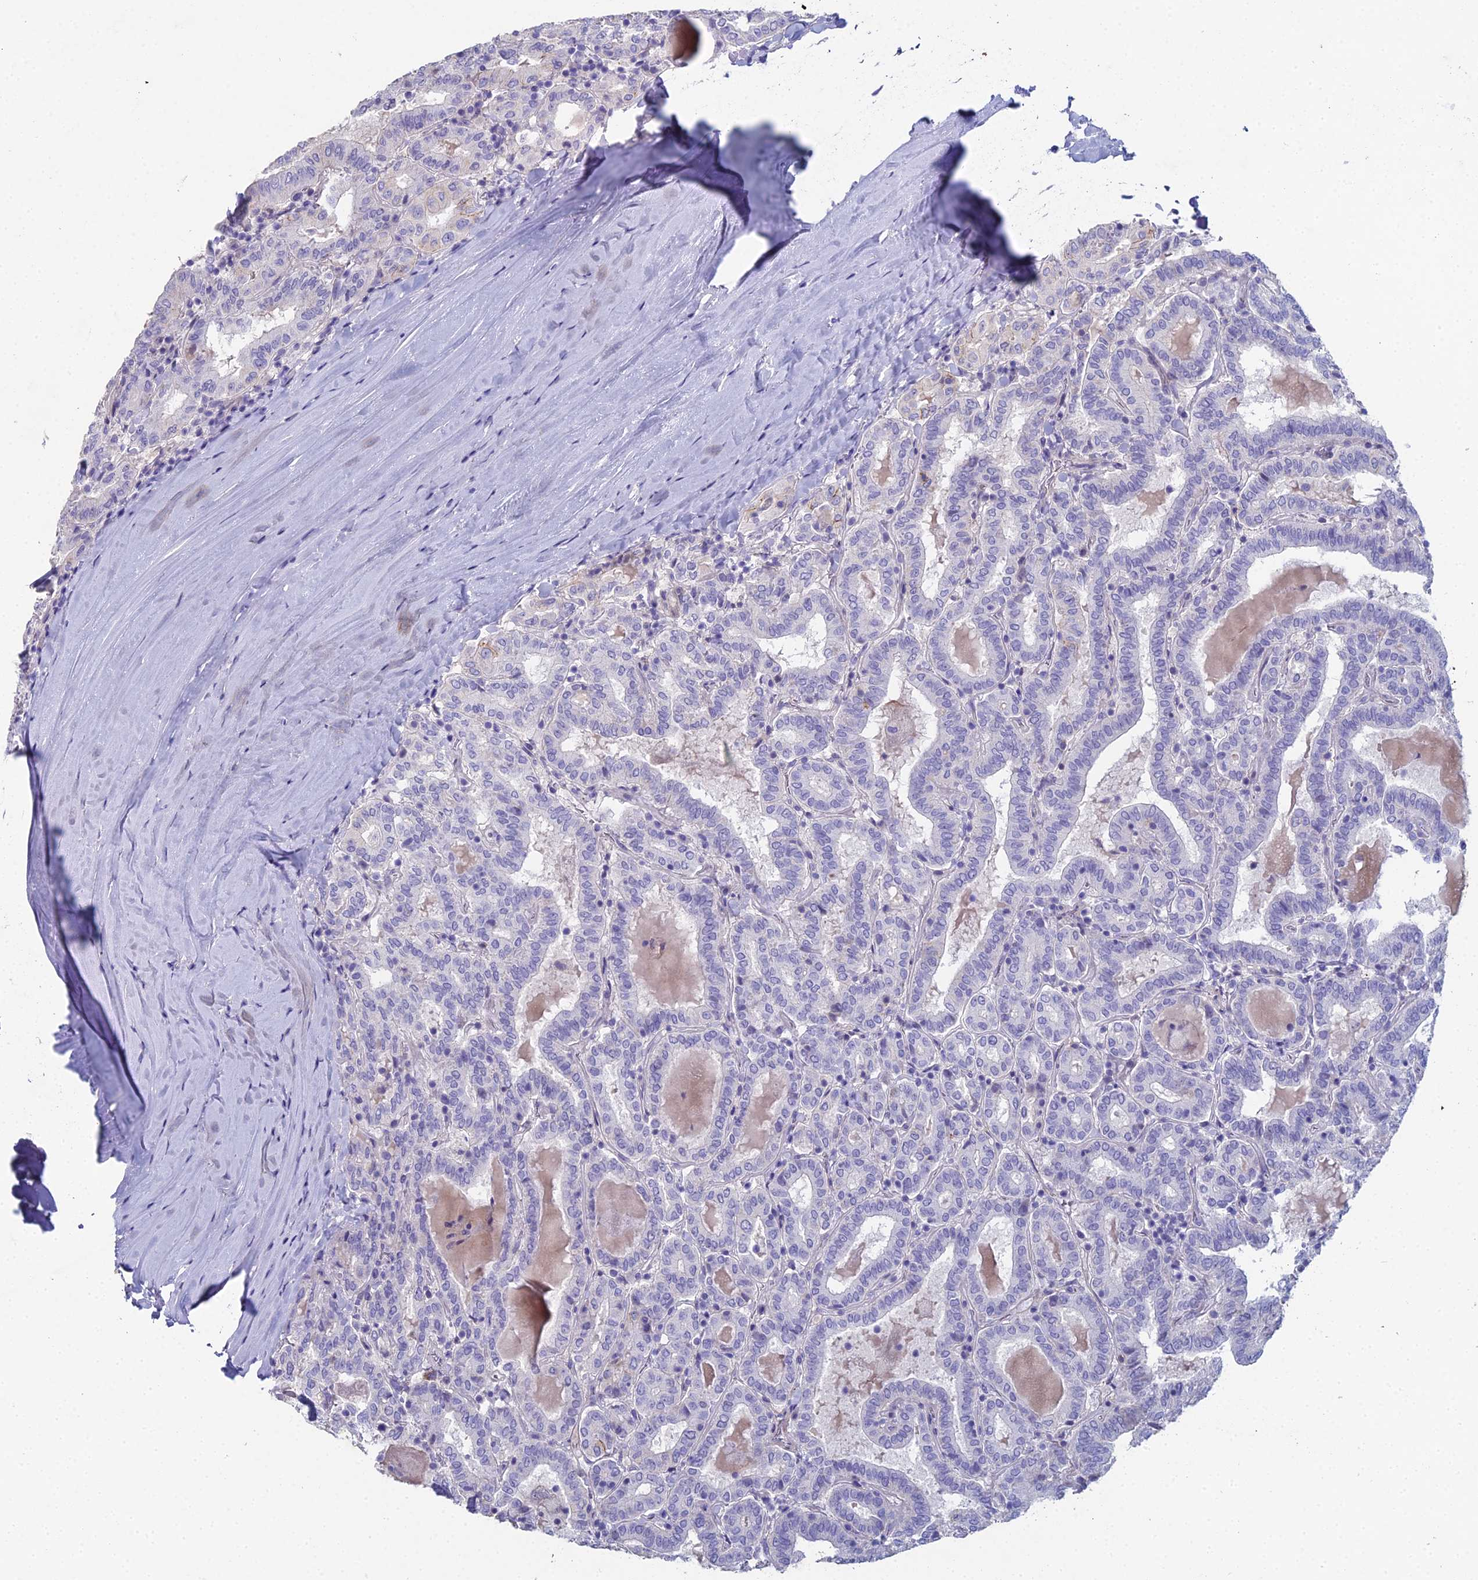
{"staining": {"intensity": "negative", "quantity": "none", "location": "none"}, "tissue": "thyroid cancer", "cell_type": "Tumor cells", "image_type": "cancer", "snomed": [{"axis": "morphology", "description": "Papillary adenocarcinoma, NOS"}, {"axis": "topography", "description": "Thyroid gland"}], "caption": "Tumor cells are negative for brown protein staining in thyroid papillary adenocarcinoma.", "gene": "NCAM1", "patient": {"sex": "female", "age": 72}}